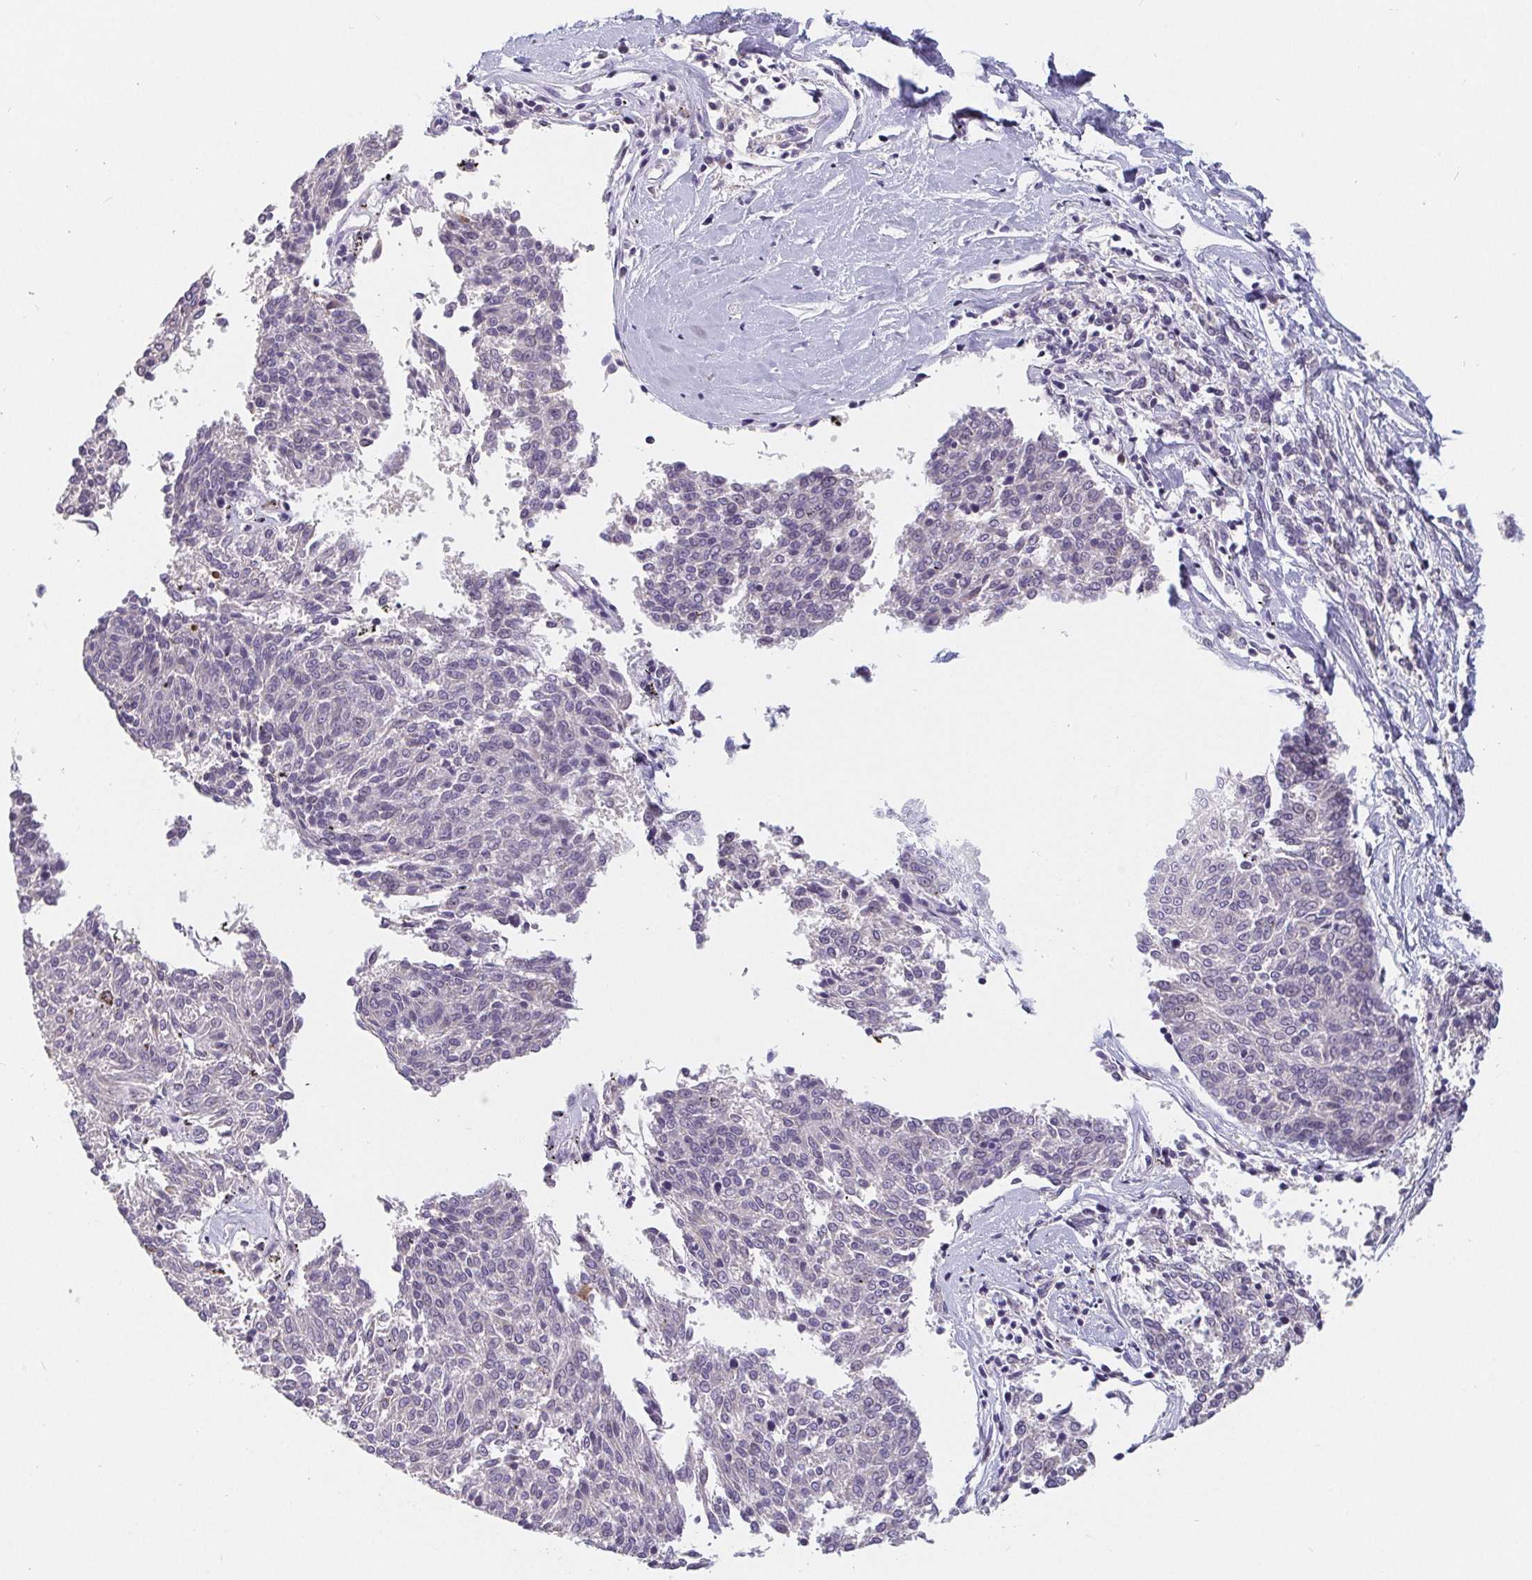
{"staining": {"intensity": "negative", "quantity": "none", "location": "none"}, "tissue": "melanoma", "cell_type": "Tumor cells", "image_type": "cancer", "snomed": [{"axis": "morphology", "description": "Malignant melanoma, NOS"}, {"axis": "topography", "description": "Skin"}], "caption": "Tumor cells are negative for protein expression in human melanoma.", "gene": "POU2F1", "patient": {"sex": "female", "age": 72}}